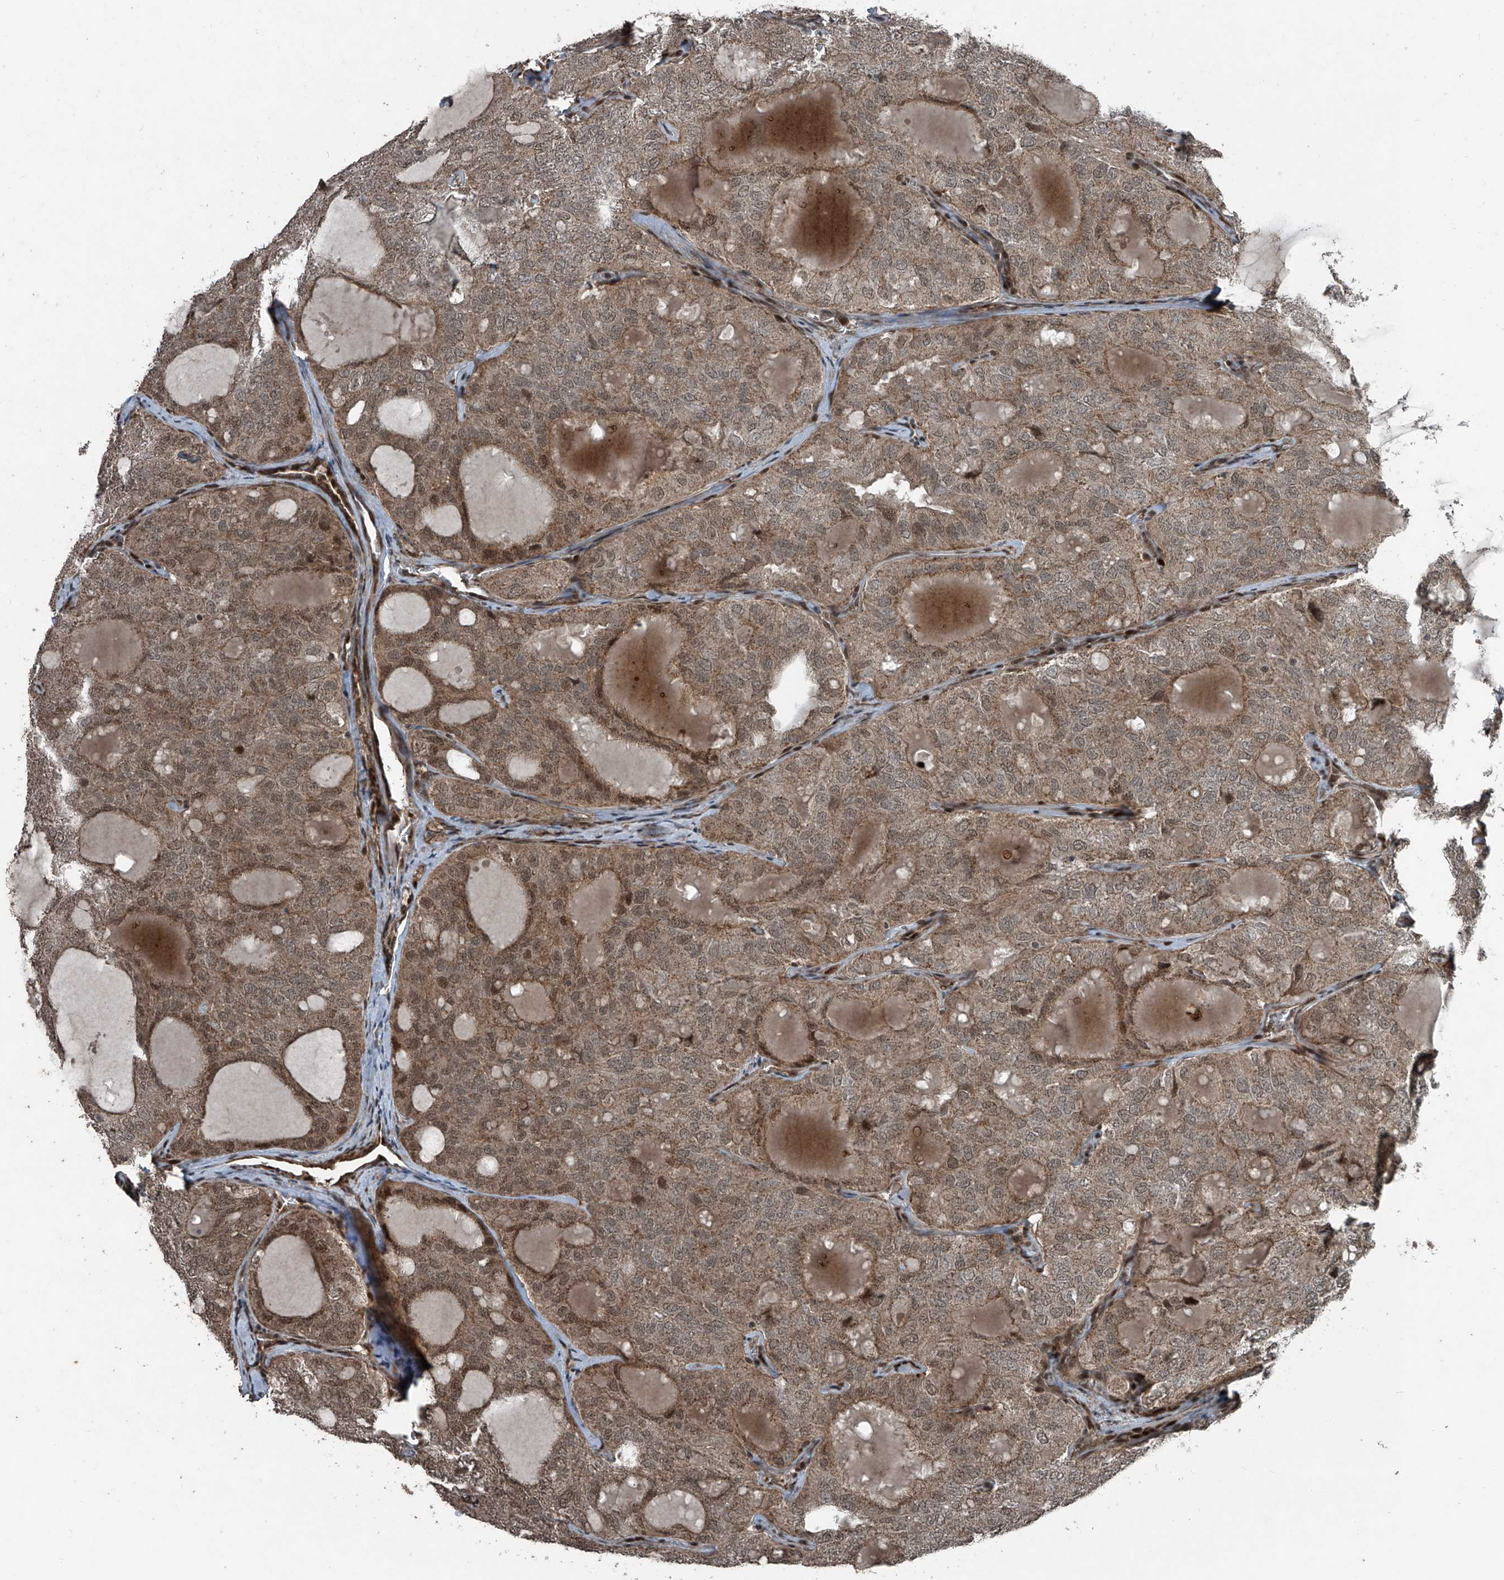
{"staining": {"intensity": "moderate", "quantity": ">75%", "location": "cytoplasmic/membranous,nuclear"}, "tissue": "thyroid cancer", "cell_type": "Tumor cells", "image_type": "cancer", "snomed": [{"axis": "morphology", "description": "Follicular adenoma carcinoma, NOS"}, {"axis": "topography", "description": "Thyroid gland"}], "caption": "Protein staining of follicular adenoma carcinoma (thyroid) tissue exhibits moderate cytoplasmic/membranous and nuclear positivity in about >75% of tumor cells.", "gene": "ZNF570", "patient": {"sex": "male", "age": 75}}